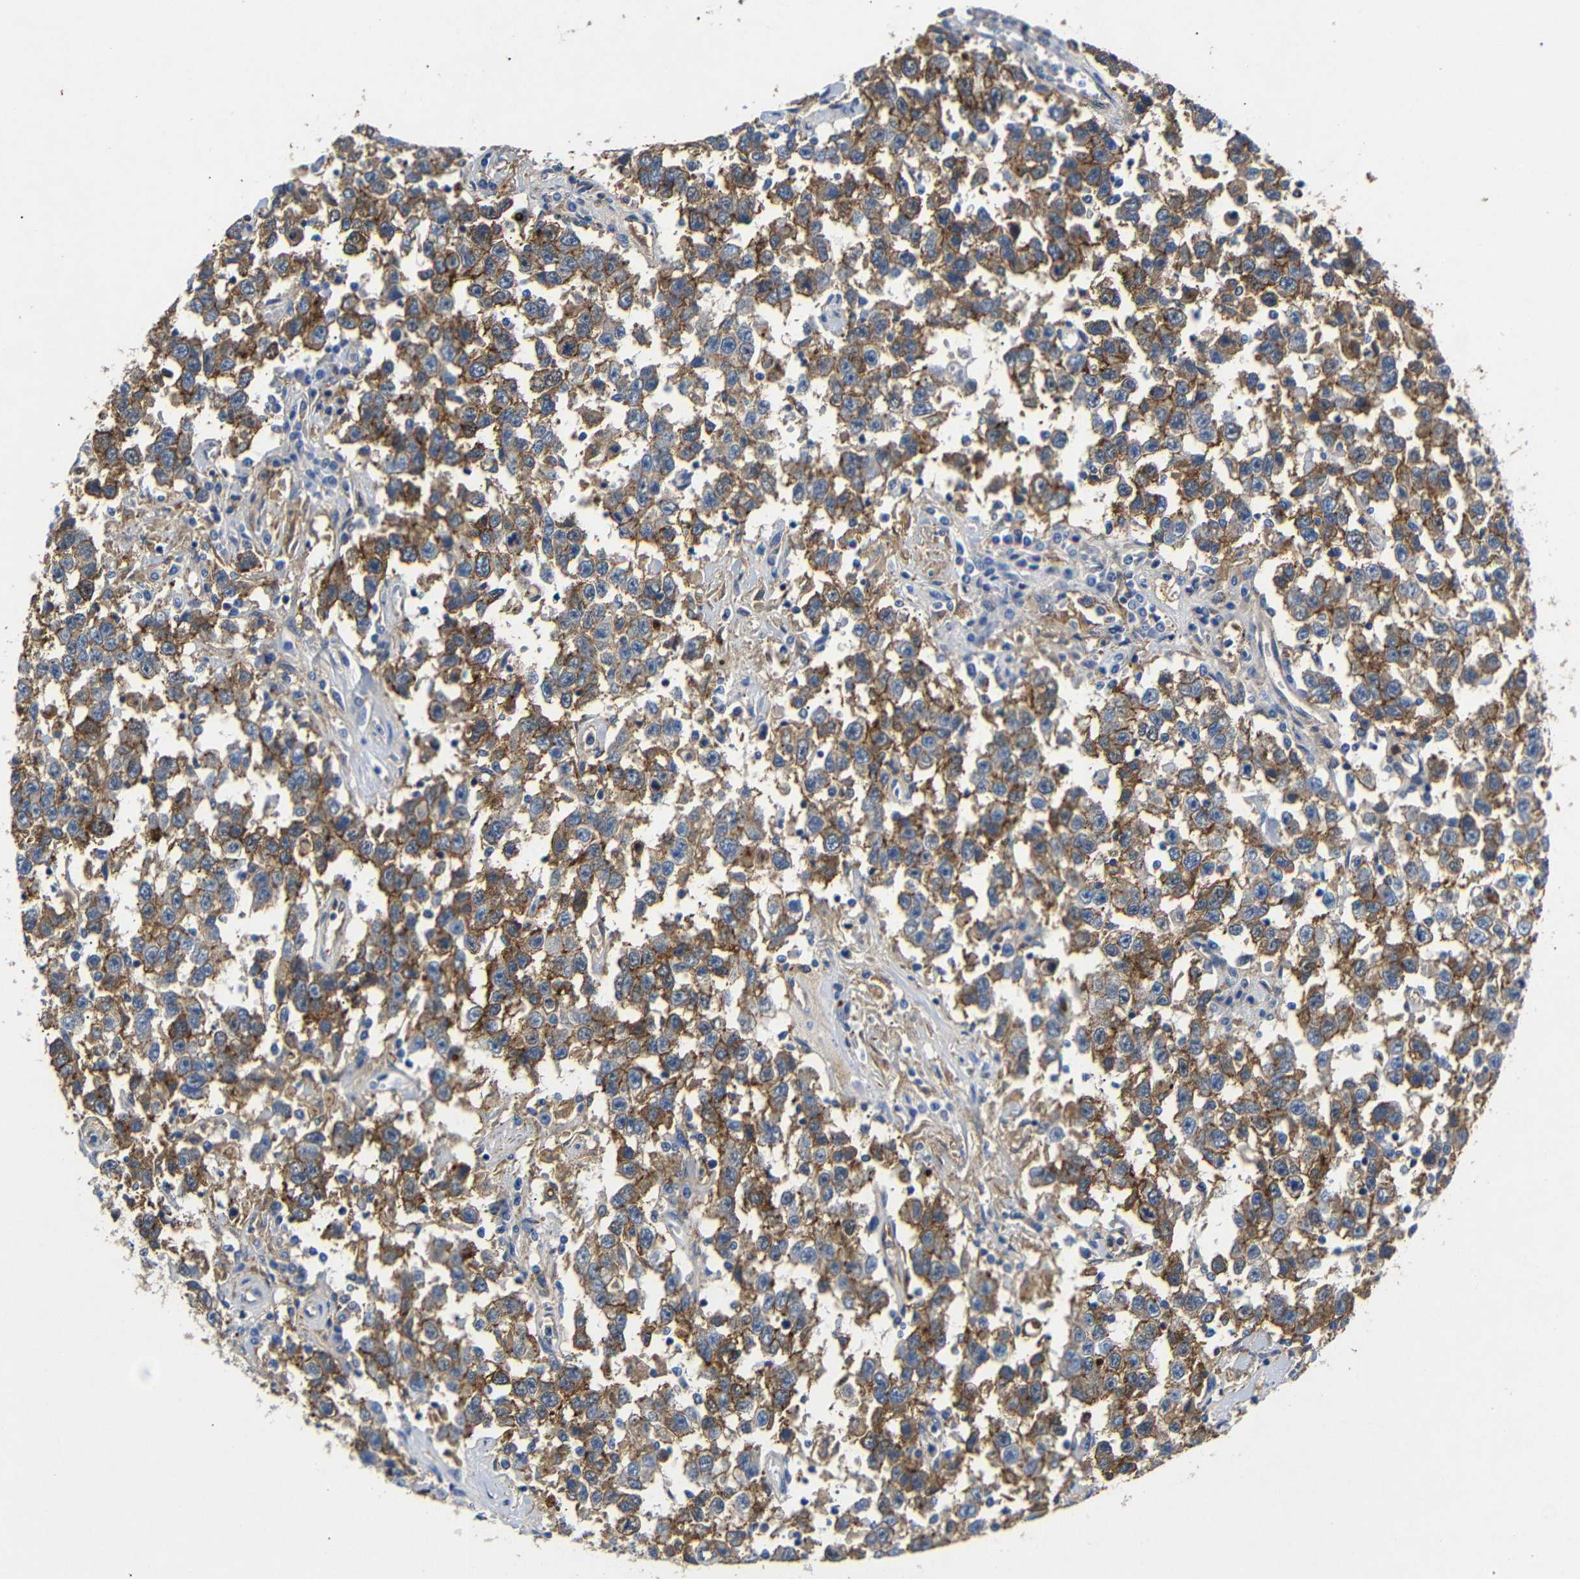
{"staining": {"intensity": "moderate", "quantity": ">75%", "location": "cytoplasmic/membranous"}, "tissue": "testis cancer", "cell_type": "Tumor cells", "image_type": "cancer", "snomed": [{"axis": "morphology", "description": "Seminoma, NOS"}, {"axis": "topography", "description": "Testis"}], "caption": "Immunohistochemical staining of testis seminoma reveals medium levels of moderate cytoplasmic/membranous protein staining in approximately >75% of tumor cells.", "gene": "SDCBP", "patient": {"sex": "male", "age": 41}}